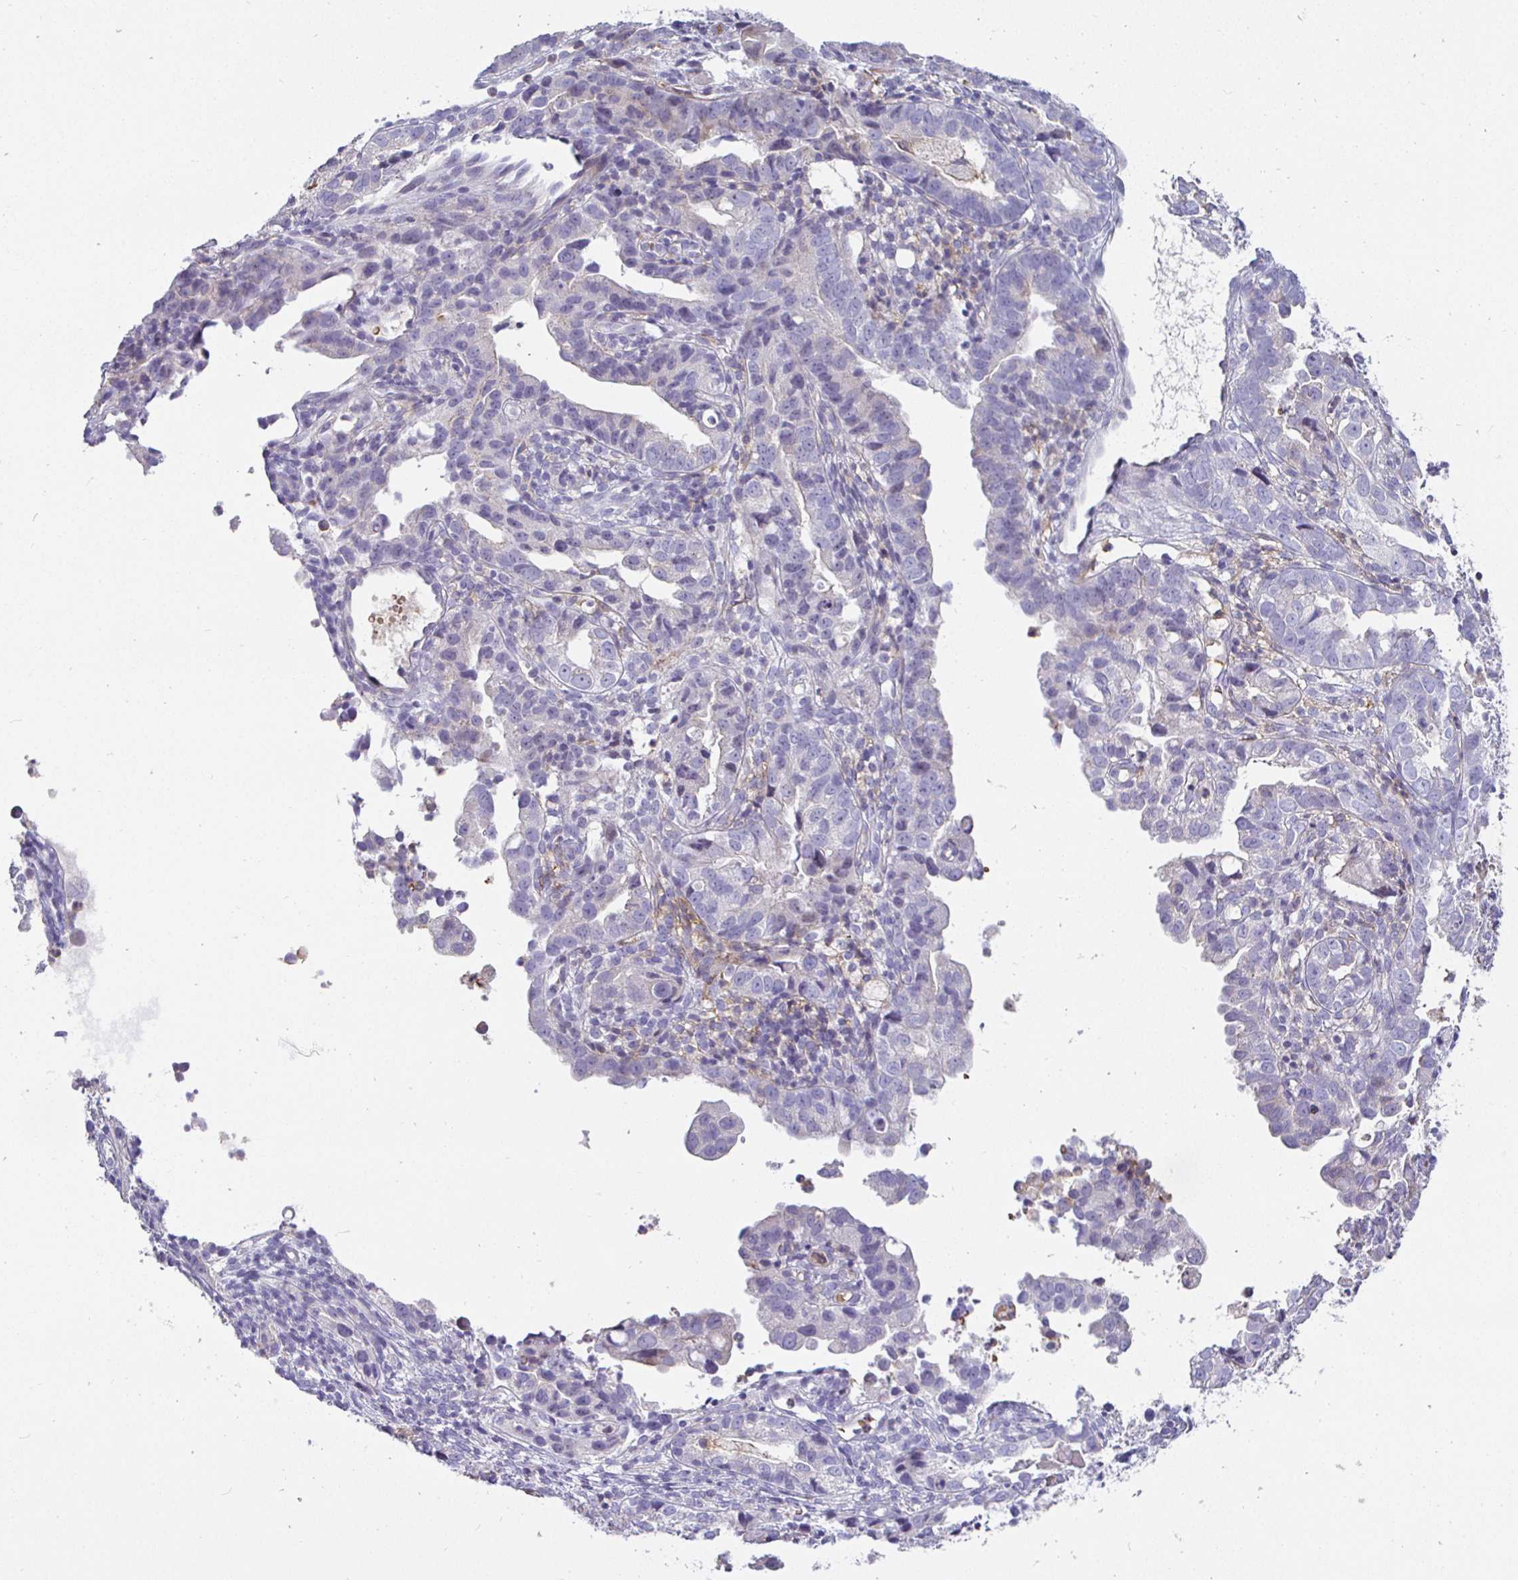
{"staining": {"intensity": "negative", "quantity": "none", "location": "none"}, "tissue": "endometrial cancer", "cell_type": "Tumor cells", "image_type": "cancer", "snomed": [{"axis": "morphology", "description": "Adenocarcinoma, NOS"}, {"axis": "topography", "description": "Endometrium"}], "caption": "Immunohistochemistry (IHC) image of neoplastic tissue: human adenocarcinoma (endometrial) stained with DAB (3,3'-diaminobenzidine) displays no significant protein positivity in tumor cells.", "gene": "SIRPA", "patient": {"sex": "female", "age": 57}}